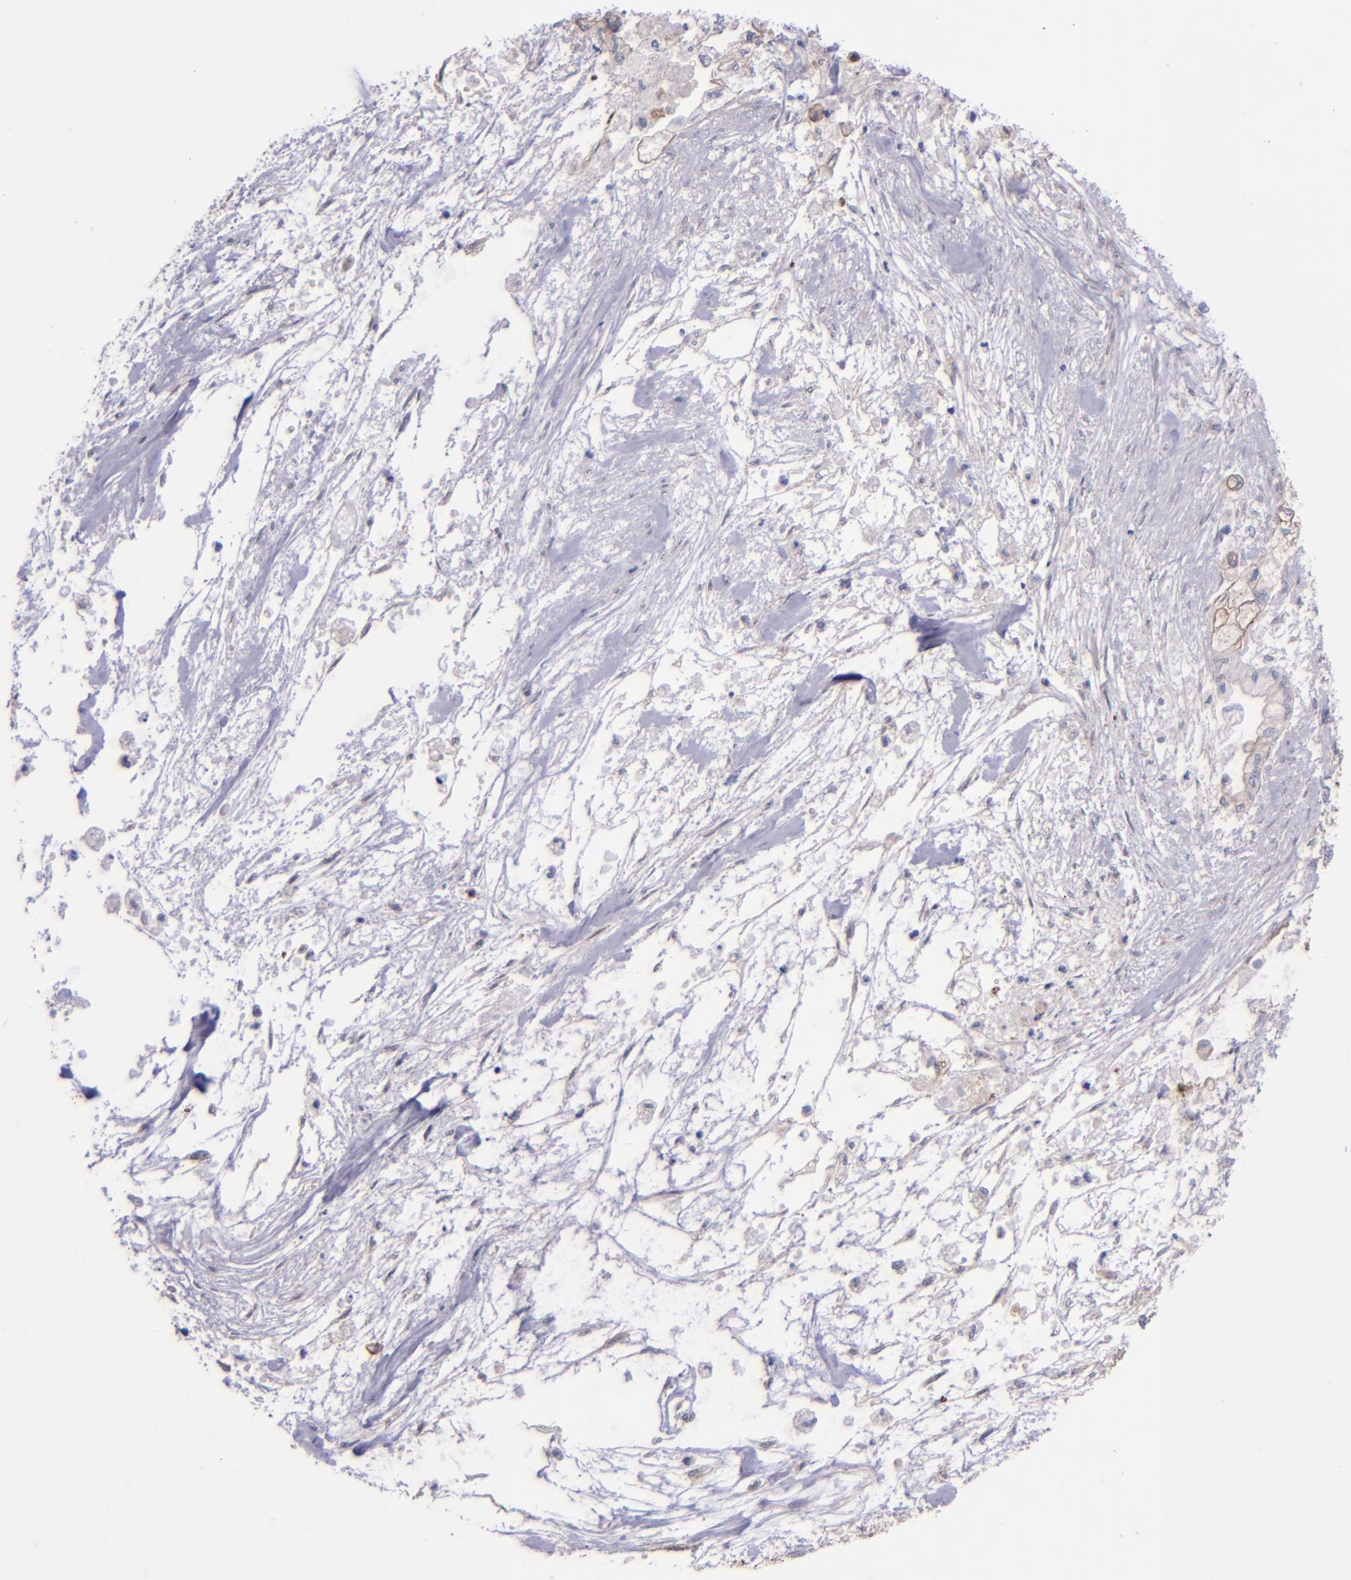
{"staining": {"intensity": "moderate", "quantity": "25%-75%", "location": "cytoplasmic/membranous"}, "tissue": "pancreatic cancer", "cell_type": "Tumor cells", "image_type": "cancer", "snomed": [{"axis": "morphology", "description": "Adenocarcinoma, NOS"}, {"axis": "topography", "description": "Pancreas"}], "caption": "A medium amount of moderate cytoplasmic/membranous expression is present in approximately 25%-75% of tumor cells in pancreatic cancer (adenocarcinoma) tissue.", "gene": "SHC1", "patient": {"sex": "male", "age": 79}}